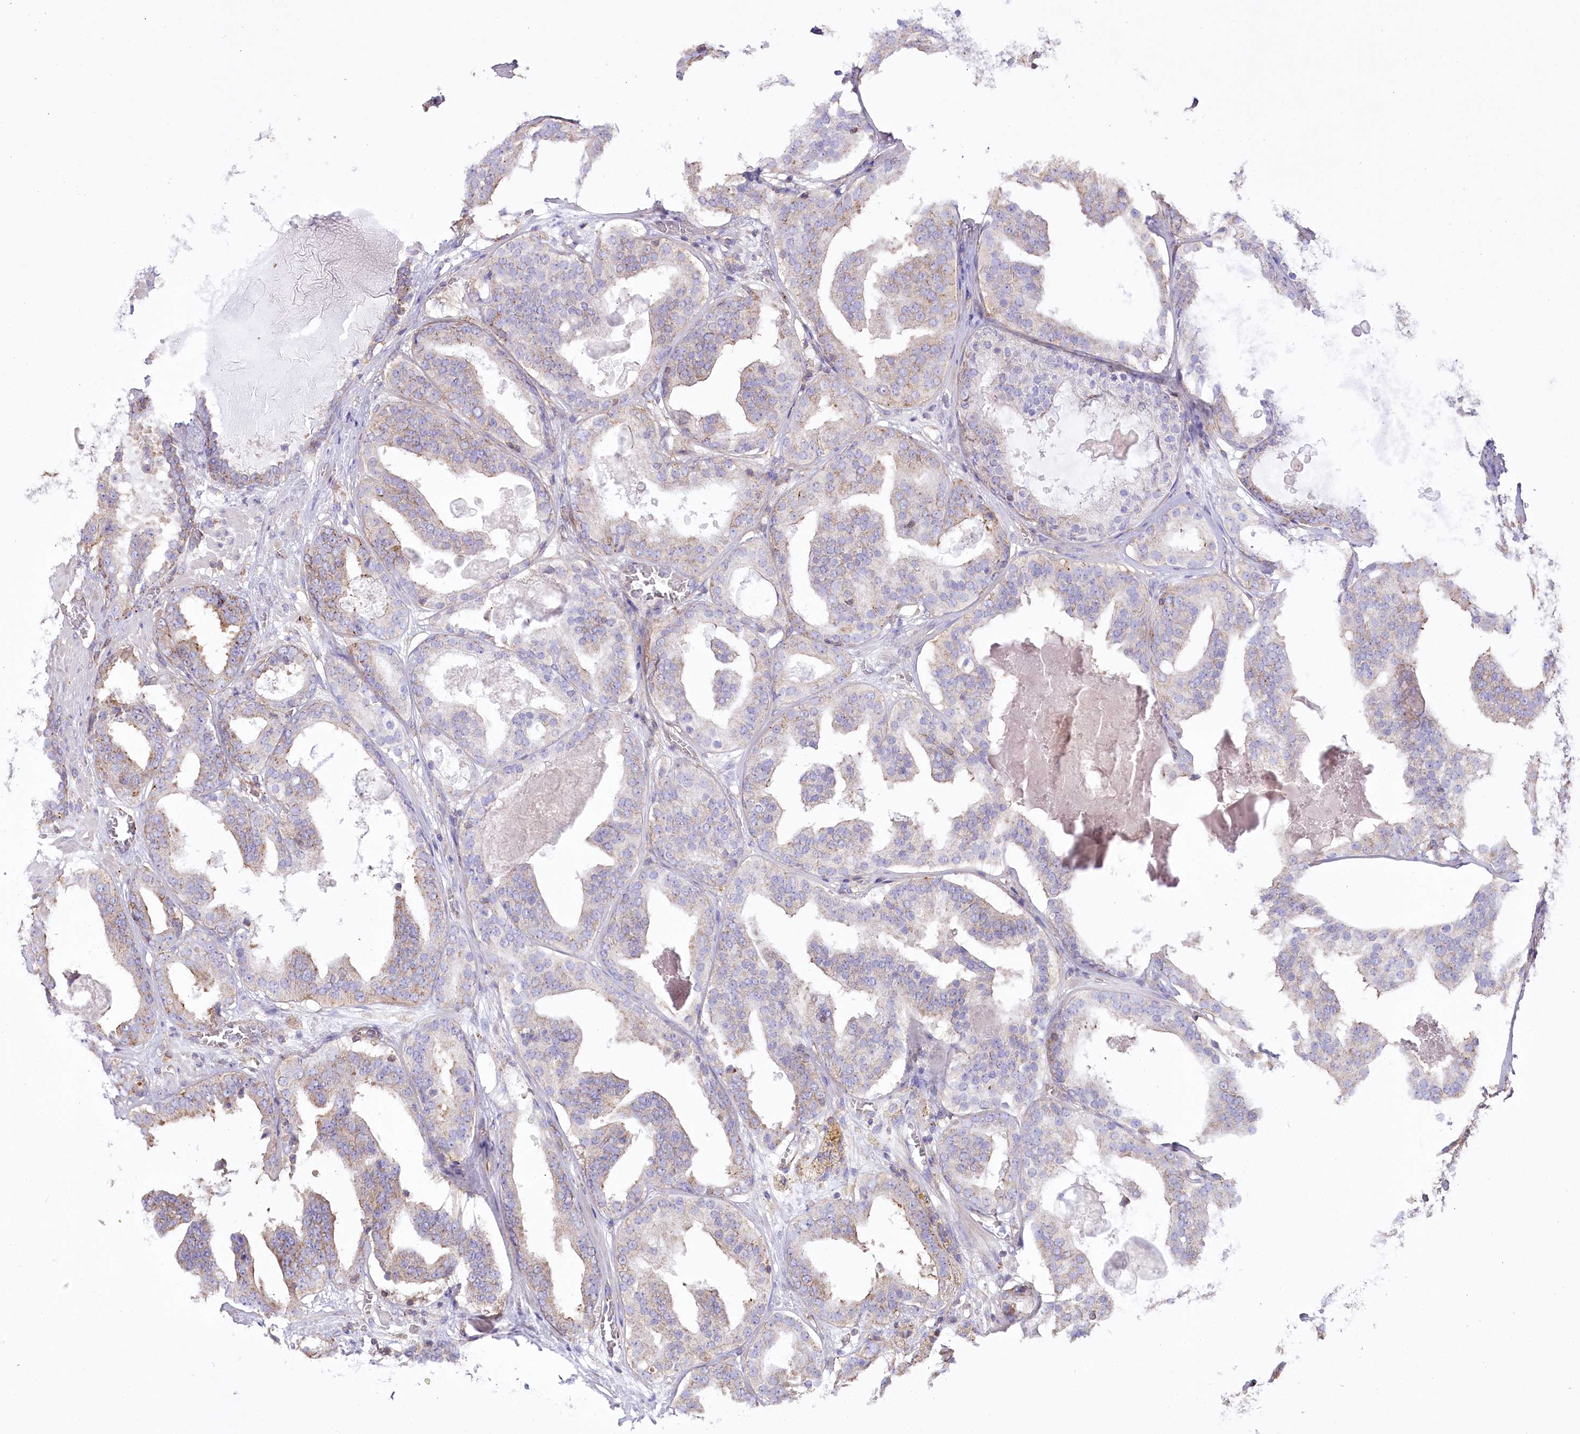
{"staining": {"intensity": "moderate", "quantity": "<25%", "location": "cytoplasmic/membranous"}, "tissue": "prostate cancer", "cell_type": "Tumor cells", "image_type": "cancer", "snomed": [{"axis": "morphology", "description": "Adenocarcinoma, High grade"}, {"axis": "topography", "description": "Prostate"}], "caption": "Protein staining demonstrates moderate cytoplasmic/membranous expression in approximately <25% of tumor cells in prostate cancer.", "gene": "FAM216A", "patient": {"sex": "male", "age": 57}}